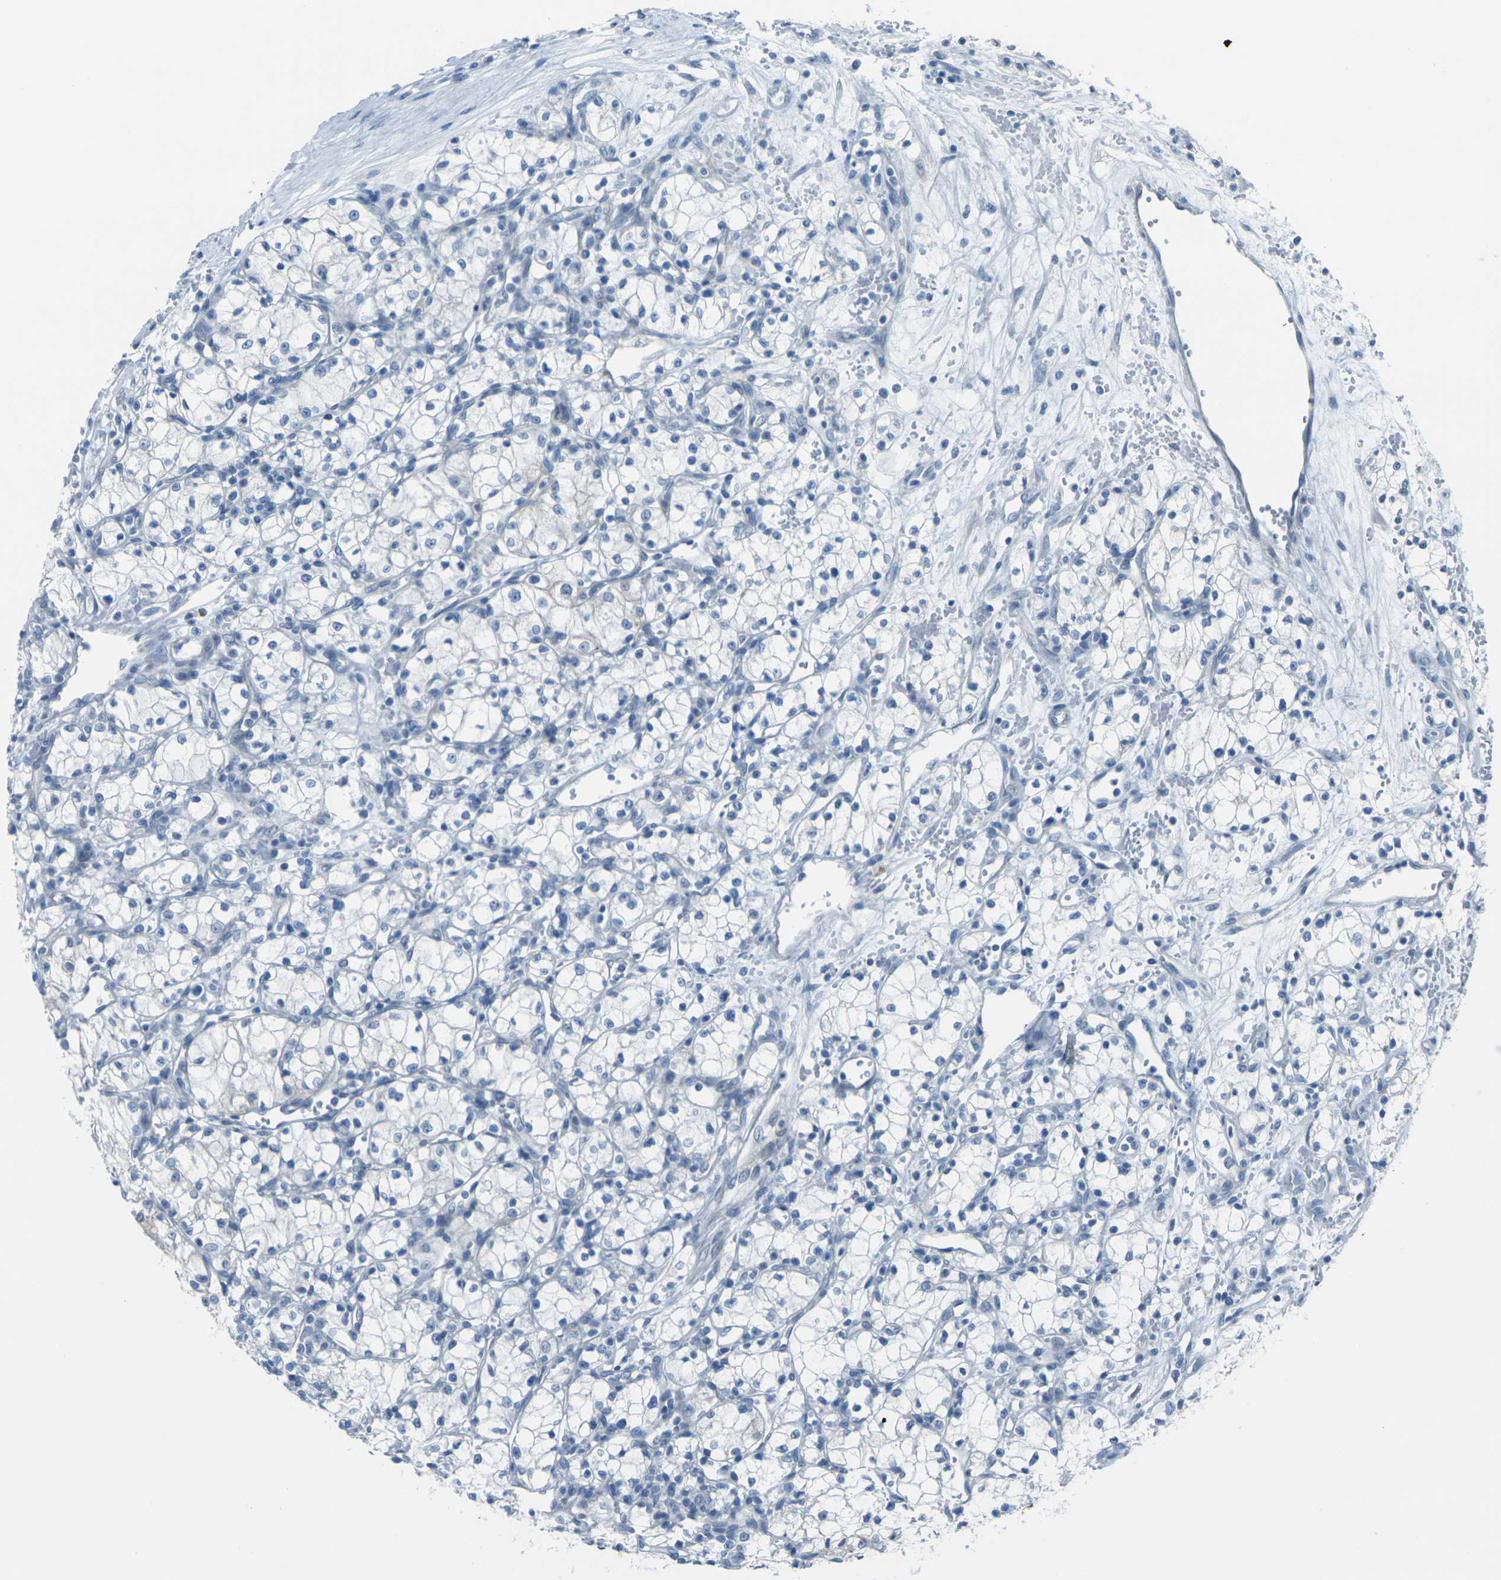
{"staining": {"intensity": "negative", "quantity": "none", "location": "none"}, "tissue": "renal cancer", "cell_type": "Tumor cells", "image_type": "cancer", "snomed": [{"axis": "morphology", "description": "Normal tissue, NOS"}, {"axis": "morphology", "description": "Adenocarcinoma, NOS"}, {"axis": "topography", "description": "Kidney"}], "caption": "Human renal cancer stained for a protein using immunohistochemistry exhibits no staining in tumor cells.", "gene": "ANKRD46", "patient": {"sex": "male", "age": 59}}